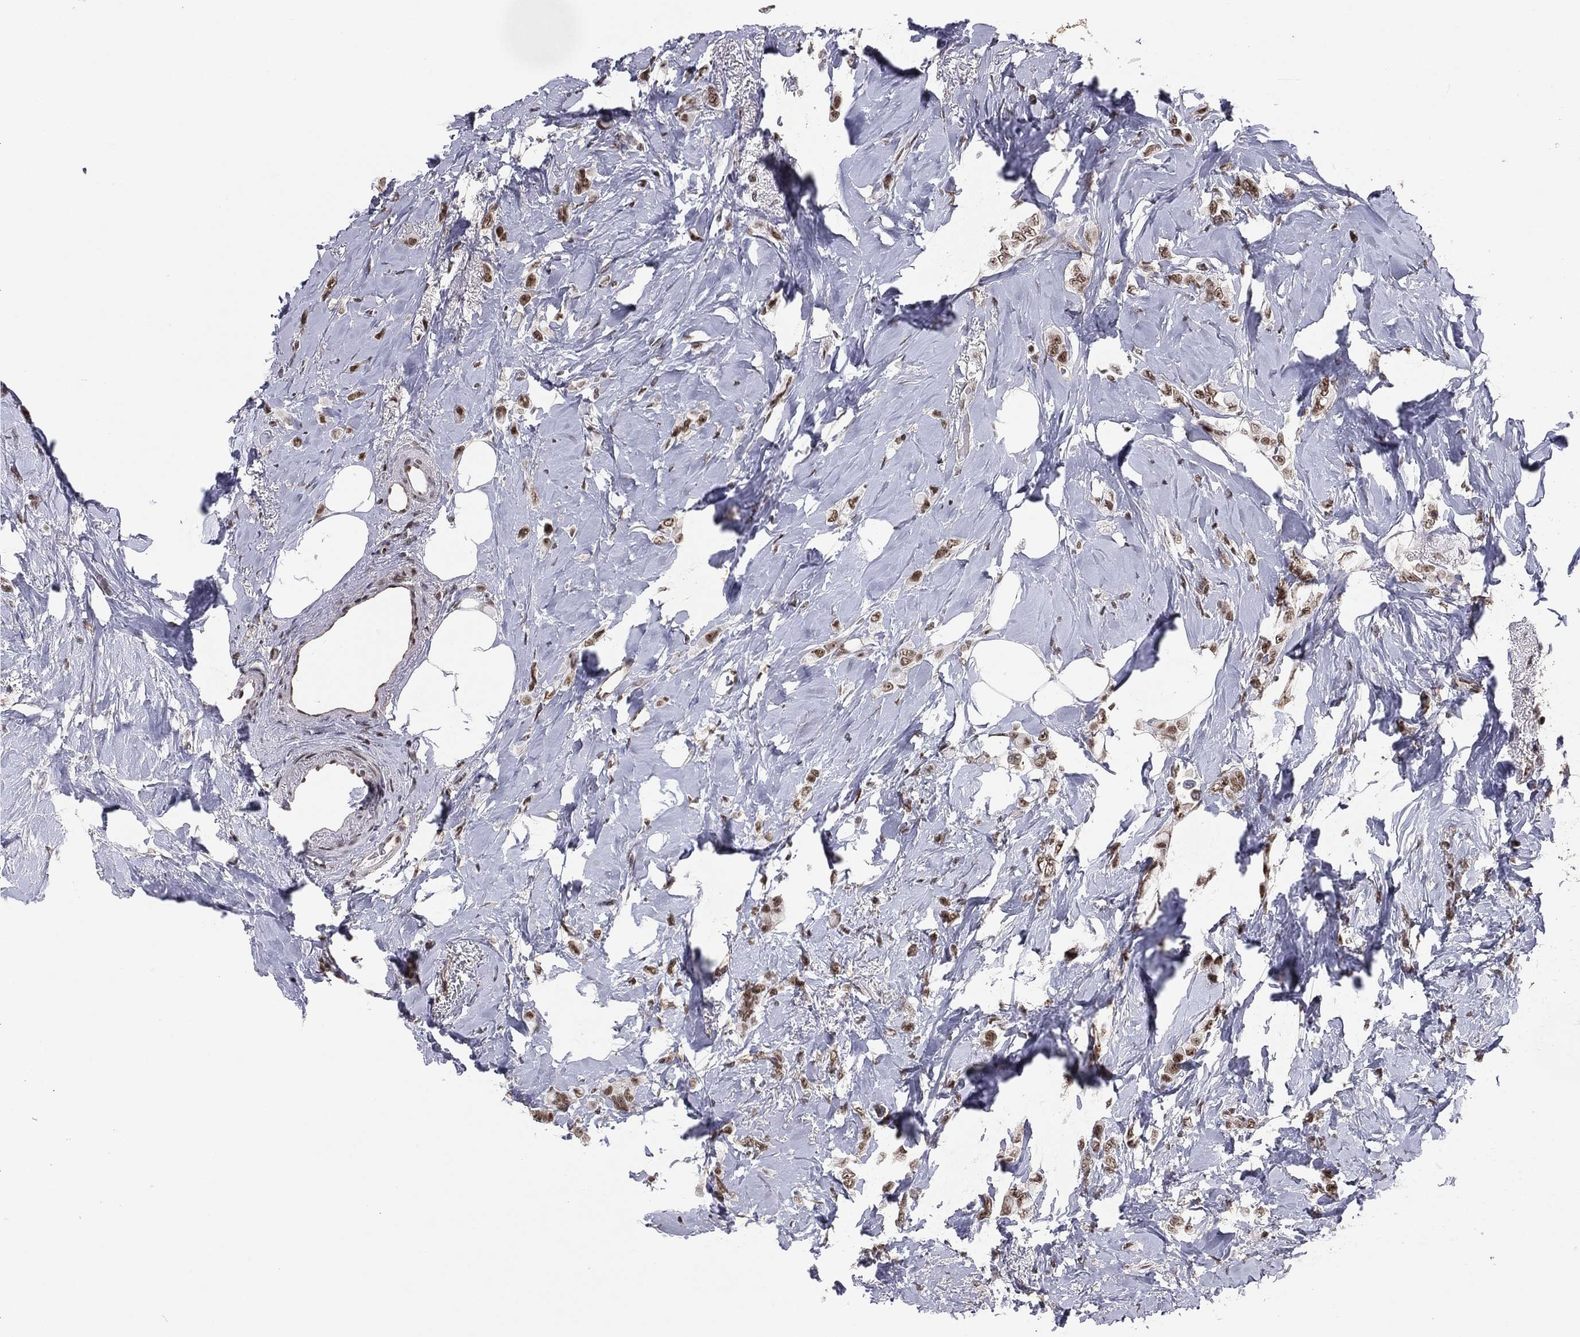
{"staining": {"intensity": "strong", "quantity": "25%-75%", "location": "nuclear"}, "tissue": "breast cancer", "cell_type": "Tumor cells", "image_type": "cancer", "snomed": [{"axis": "morphology", "description": "Lobular carcinoma"}, {"axis": "topography", "description": "Breast"}], "caption": "Lobular carcinoma (breast) tissue shows strong nuclear positivity in about 25%-75% of tumor cells, visualized by immunohistochemistry. (DAB (3,3'-diaminobenzidine) IHC with brightfield microscopy, high magnification).", "gene": "GPALPP1", "patient": {"sex": "female", "age": 66}}